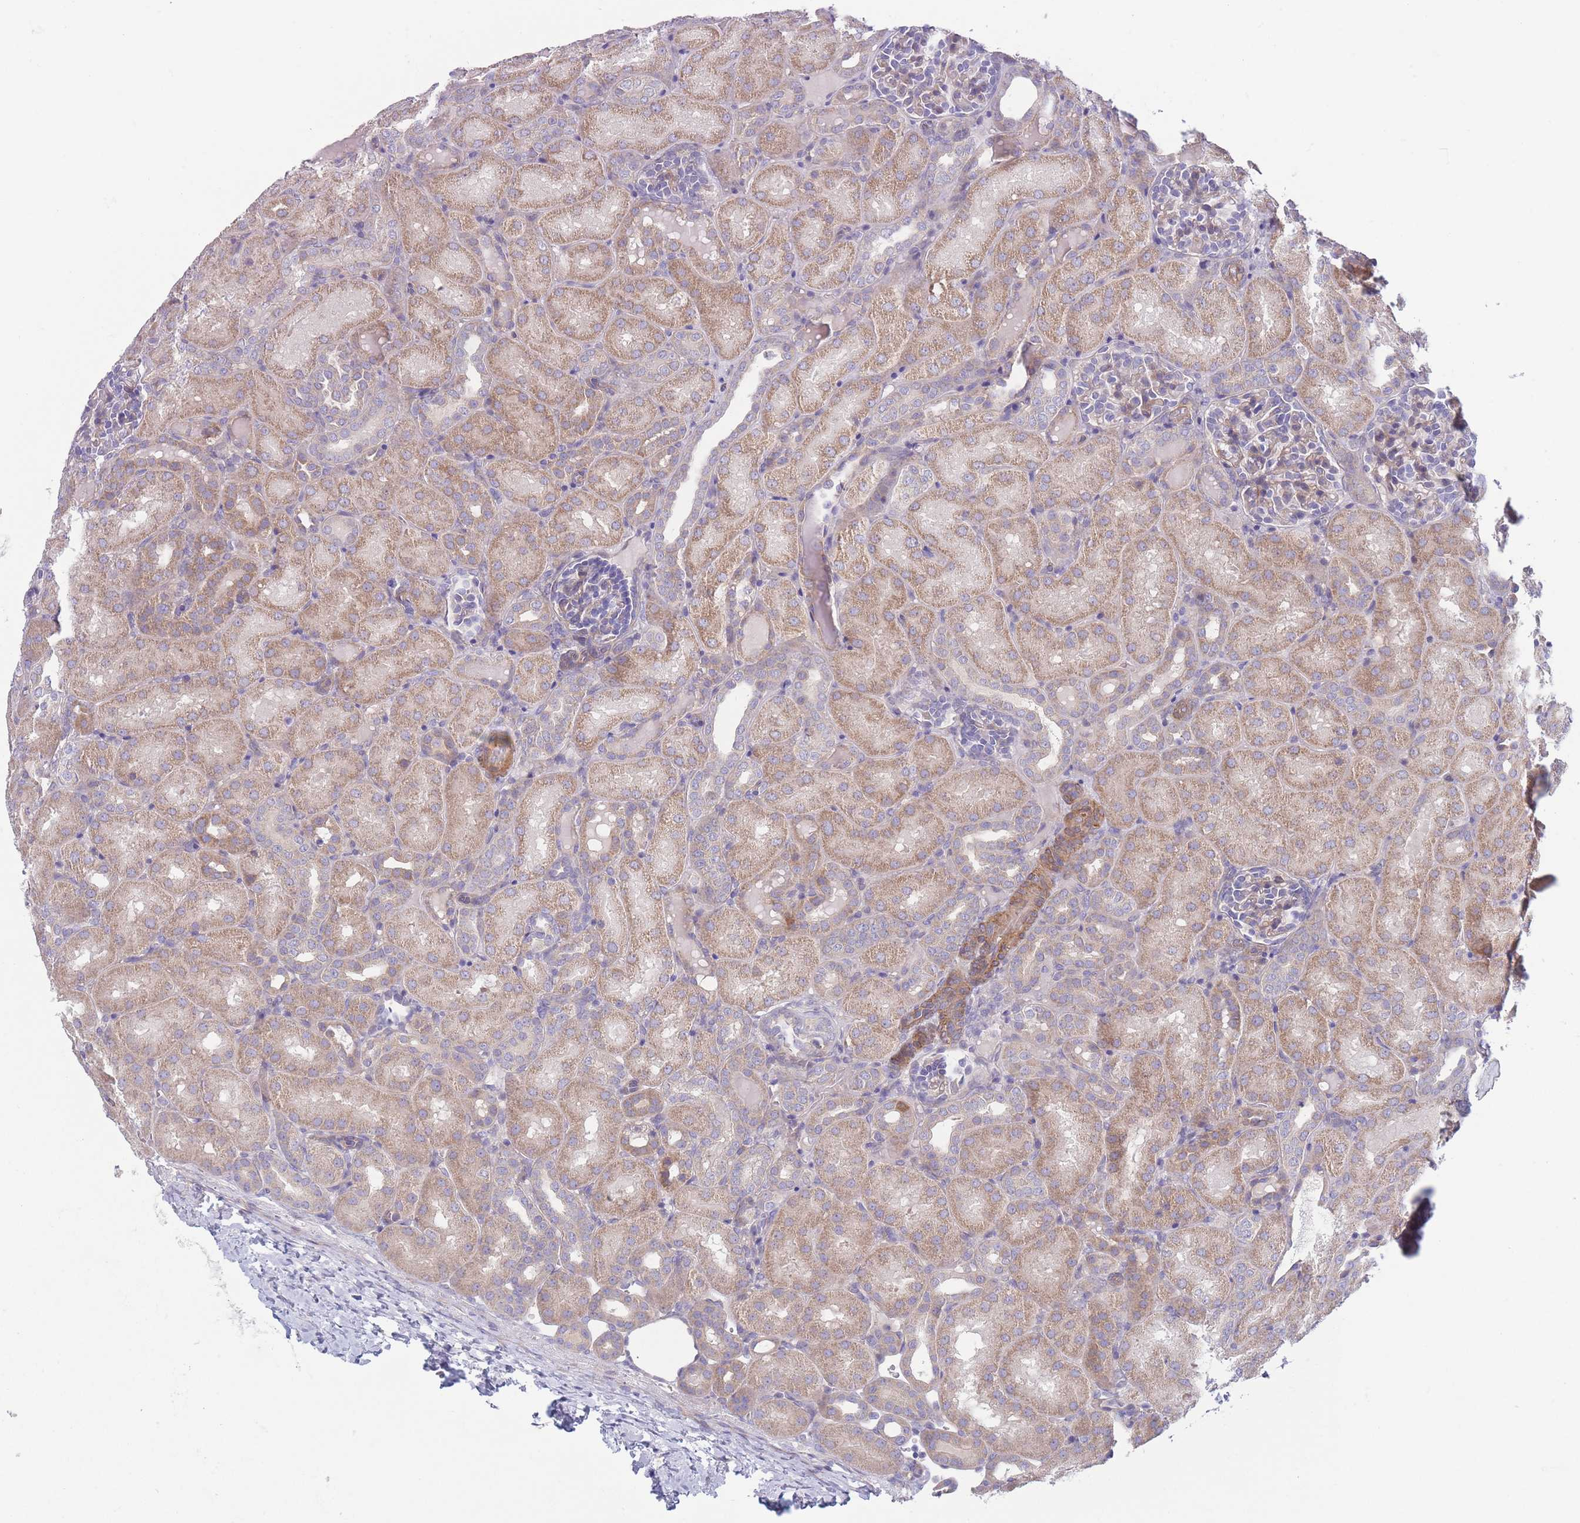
{"staining": {"intensity": "weak", "quantity": "25%-75%", "location": "cytoplasmic/membranous"}, "tissue": "kidney", "cell_type": "Cells in glomeruli", "image_type": "normal", "snomed": [{"axis": "morphology", "description": "Normal tissue, NOS"}, {"axis": "topography", "description": "Kidney"}], "caption": "Protein positivity by immunohistochemistry (IHC) displays weak cytoplasmic/membranous expression in about 25%-75% of cells in glomeruli in benign kidney.", "gene": "PNPLA5", "patient": {"sex": "male", "age": 1}}